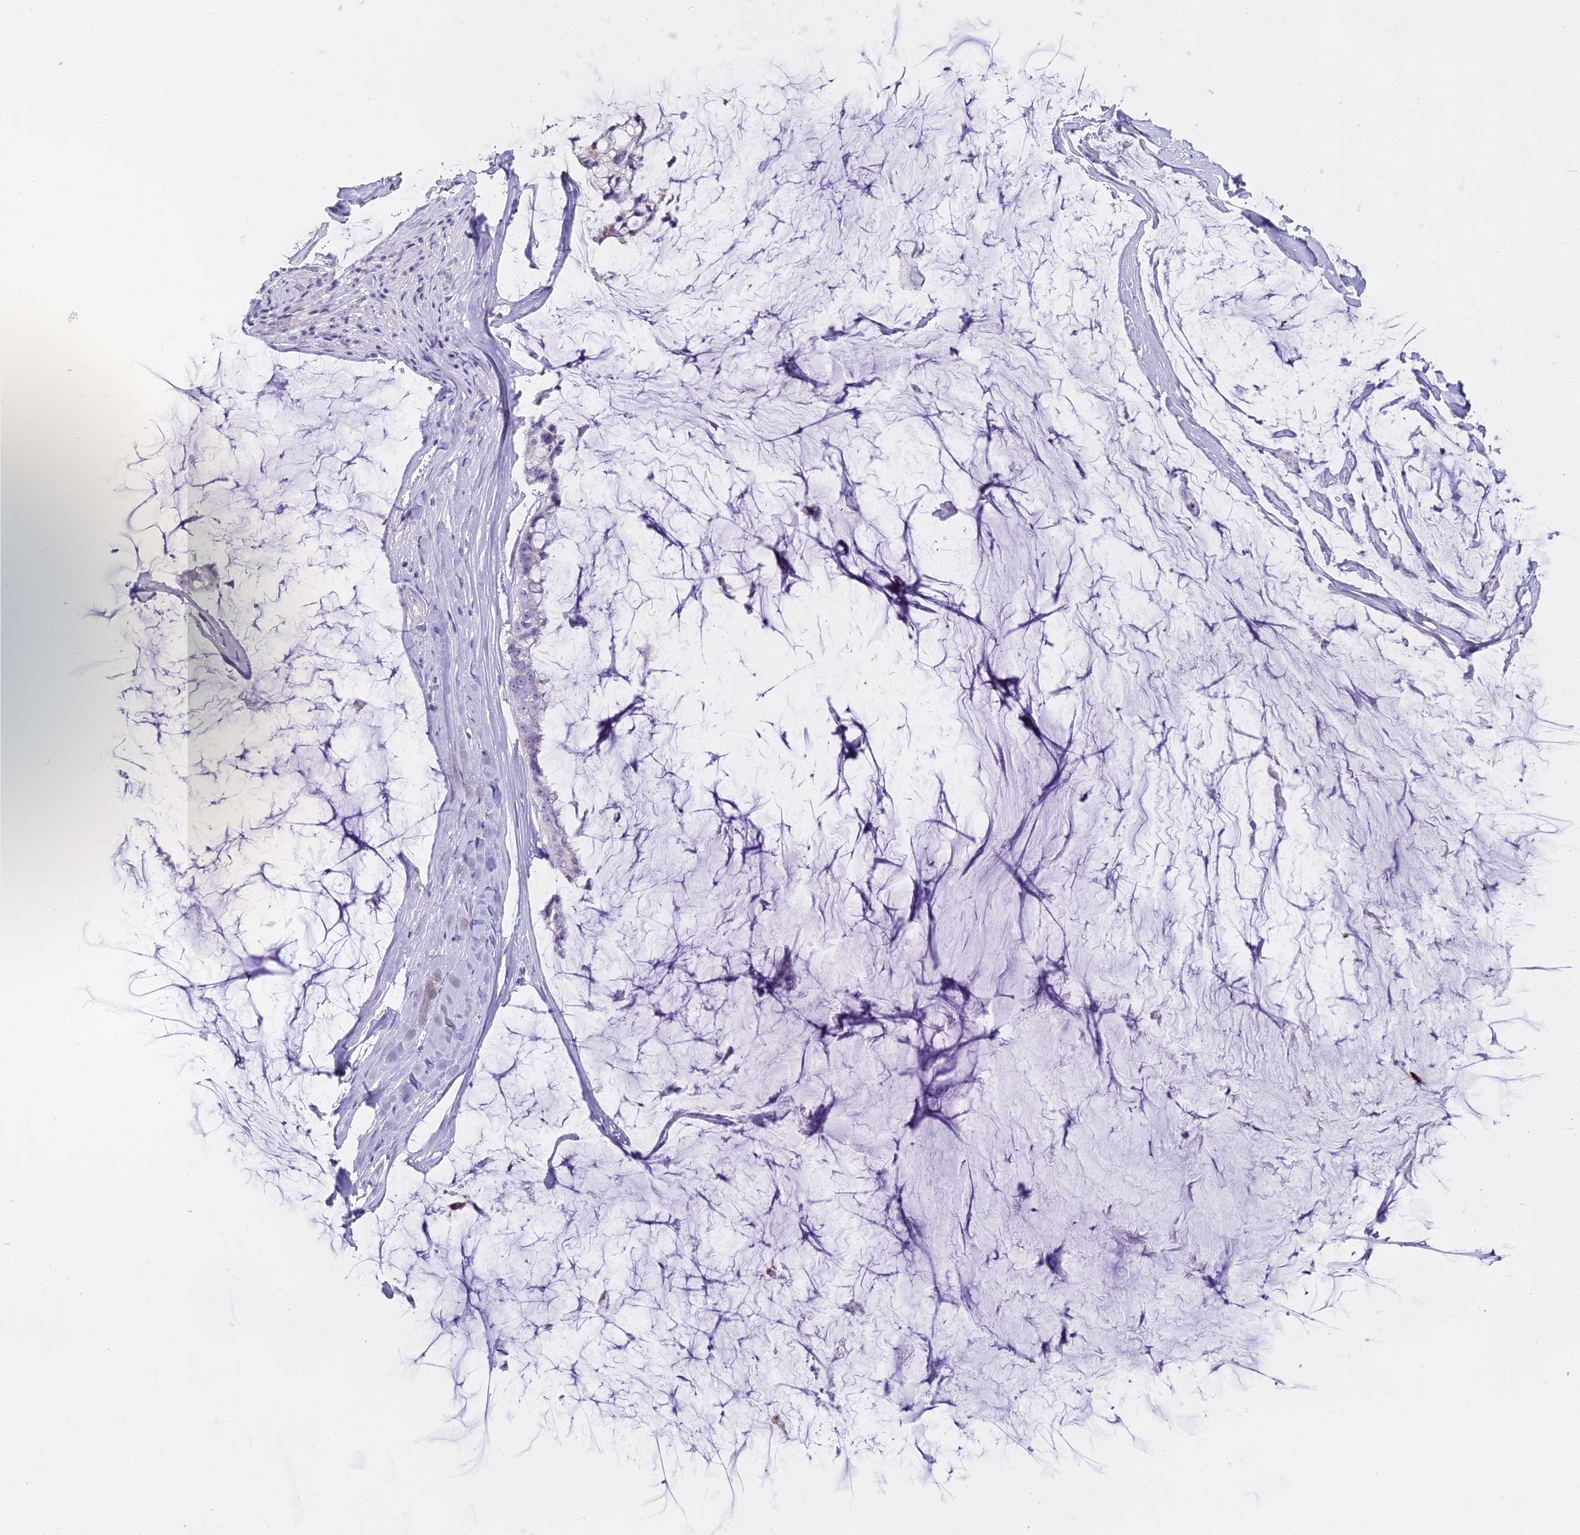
{"staining": {"intensity": "negative", "quantity": "none", "location": "none"}, "tissue": "ovarian cancer", "cell_type": "Tumor cells", "image_type": "cancer", "snomed": [{"axis": "morphology", "description": "Cystadenocarcinoma, mucinous, NOS"}, {"axis": "topography", "description": "Ovary"}], "caption": "Ovarian cancer (mucinous cystadenocarcinoma) stained for a protein using IHC shows no staining tumor cells.", "gene": "ALPP", "patient": {"sex": "female", "age": 39}}